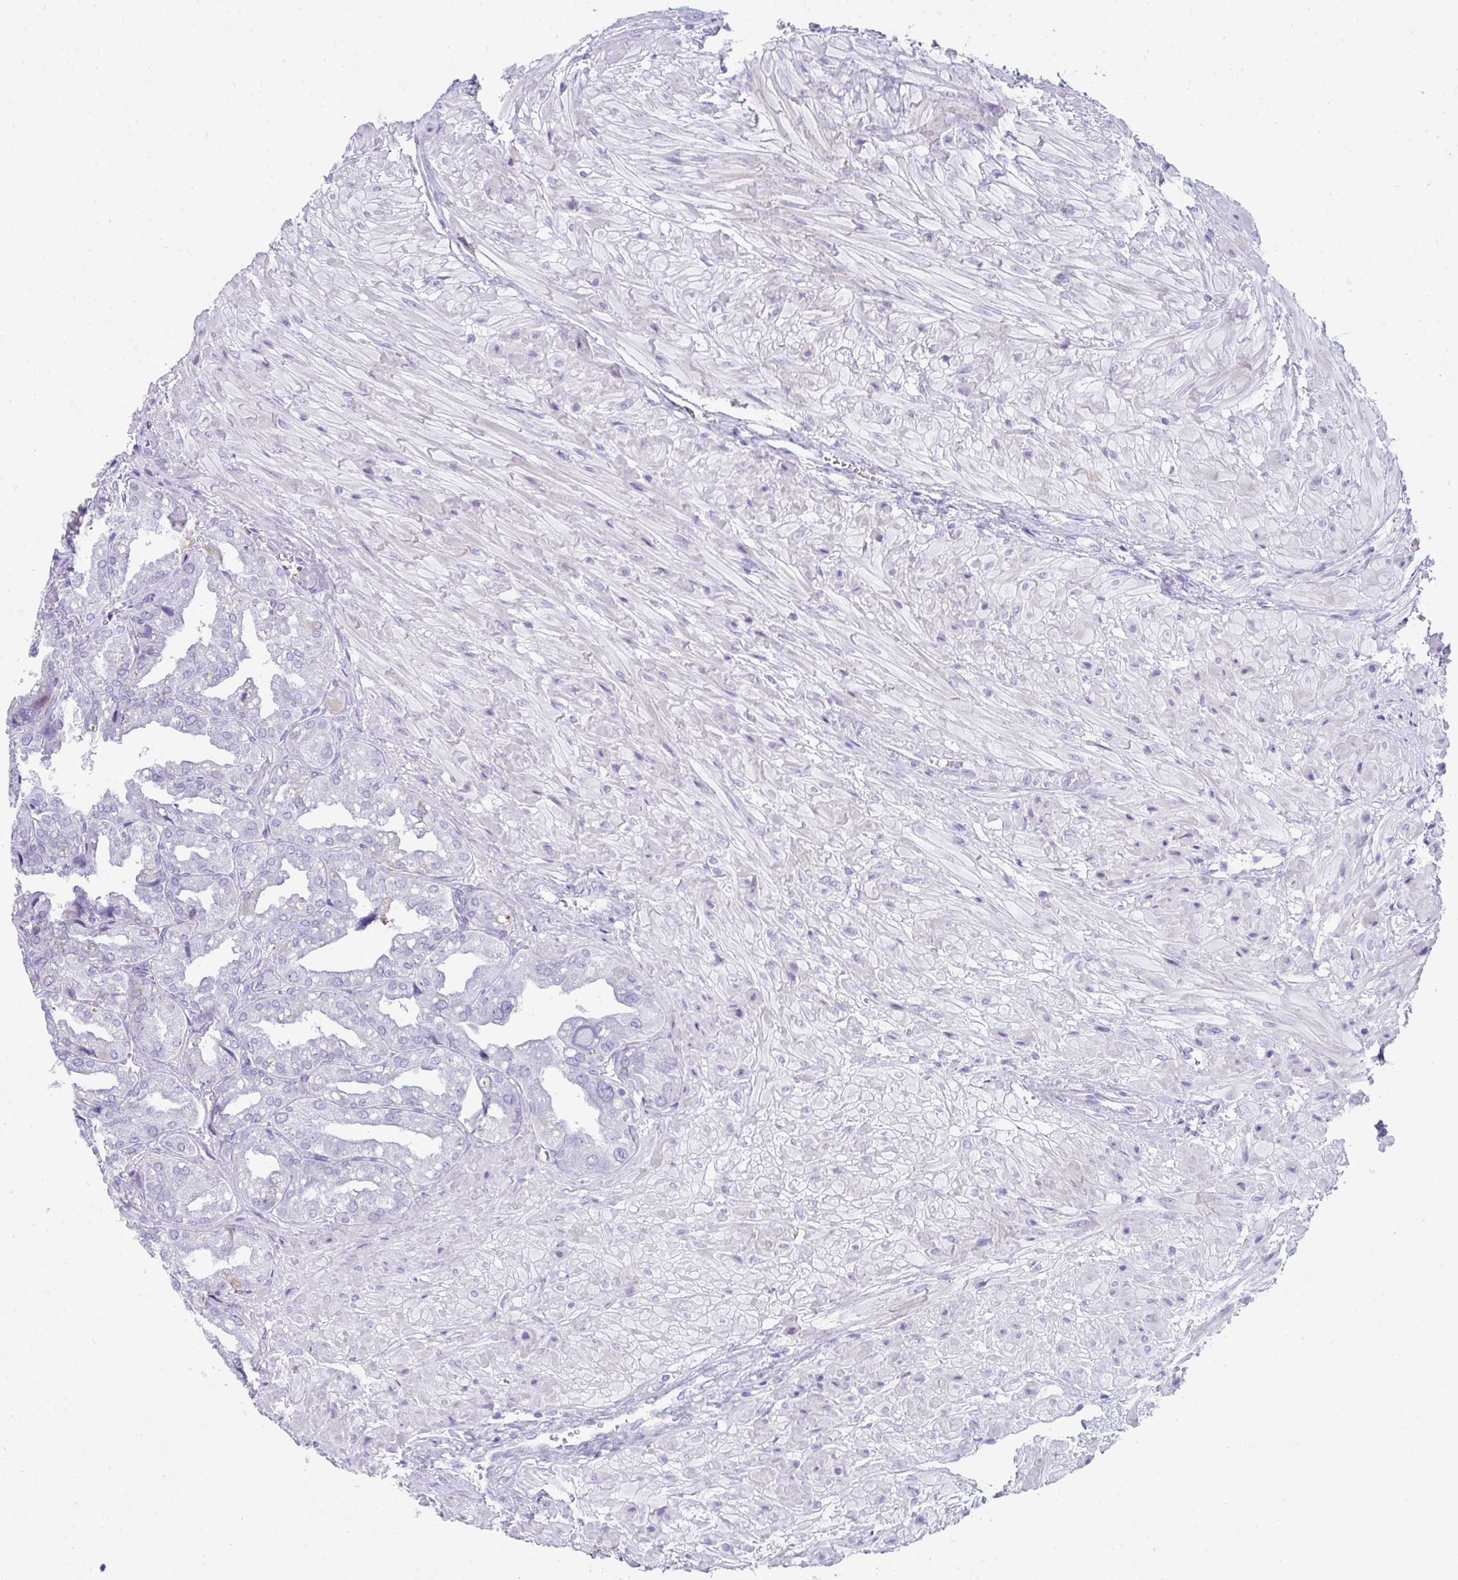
{"staining": {"intensity": "negative", "quantity": "none", "location": "none"}, "tissue": "seminal vesicle", "cell_type": "Glandular cells", "image_type": "normal", "snomed": [{"axis": "morphology", "description": "Normal tissue, NOS"}, {"axis": "topography", "description": "Seminal veicle"}], "caption": "Human seminal vesicle stained for a protein using immunohistochemistry (IHC) displays no expression in glandular cells.", "gene": "RLF", "patient": {"sex": "male", "age": 55}}